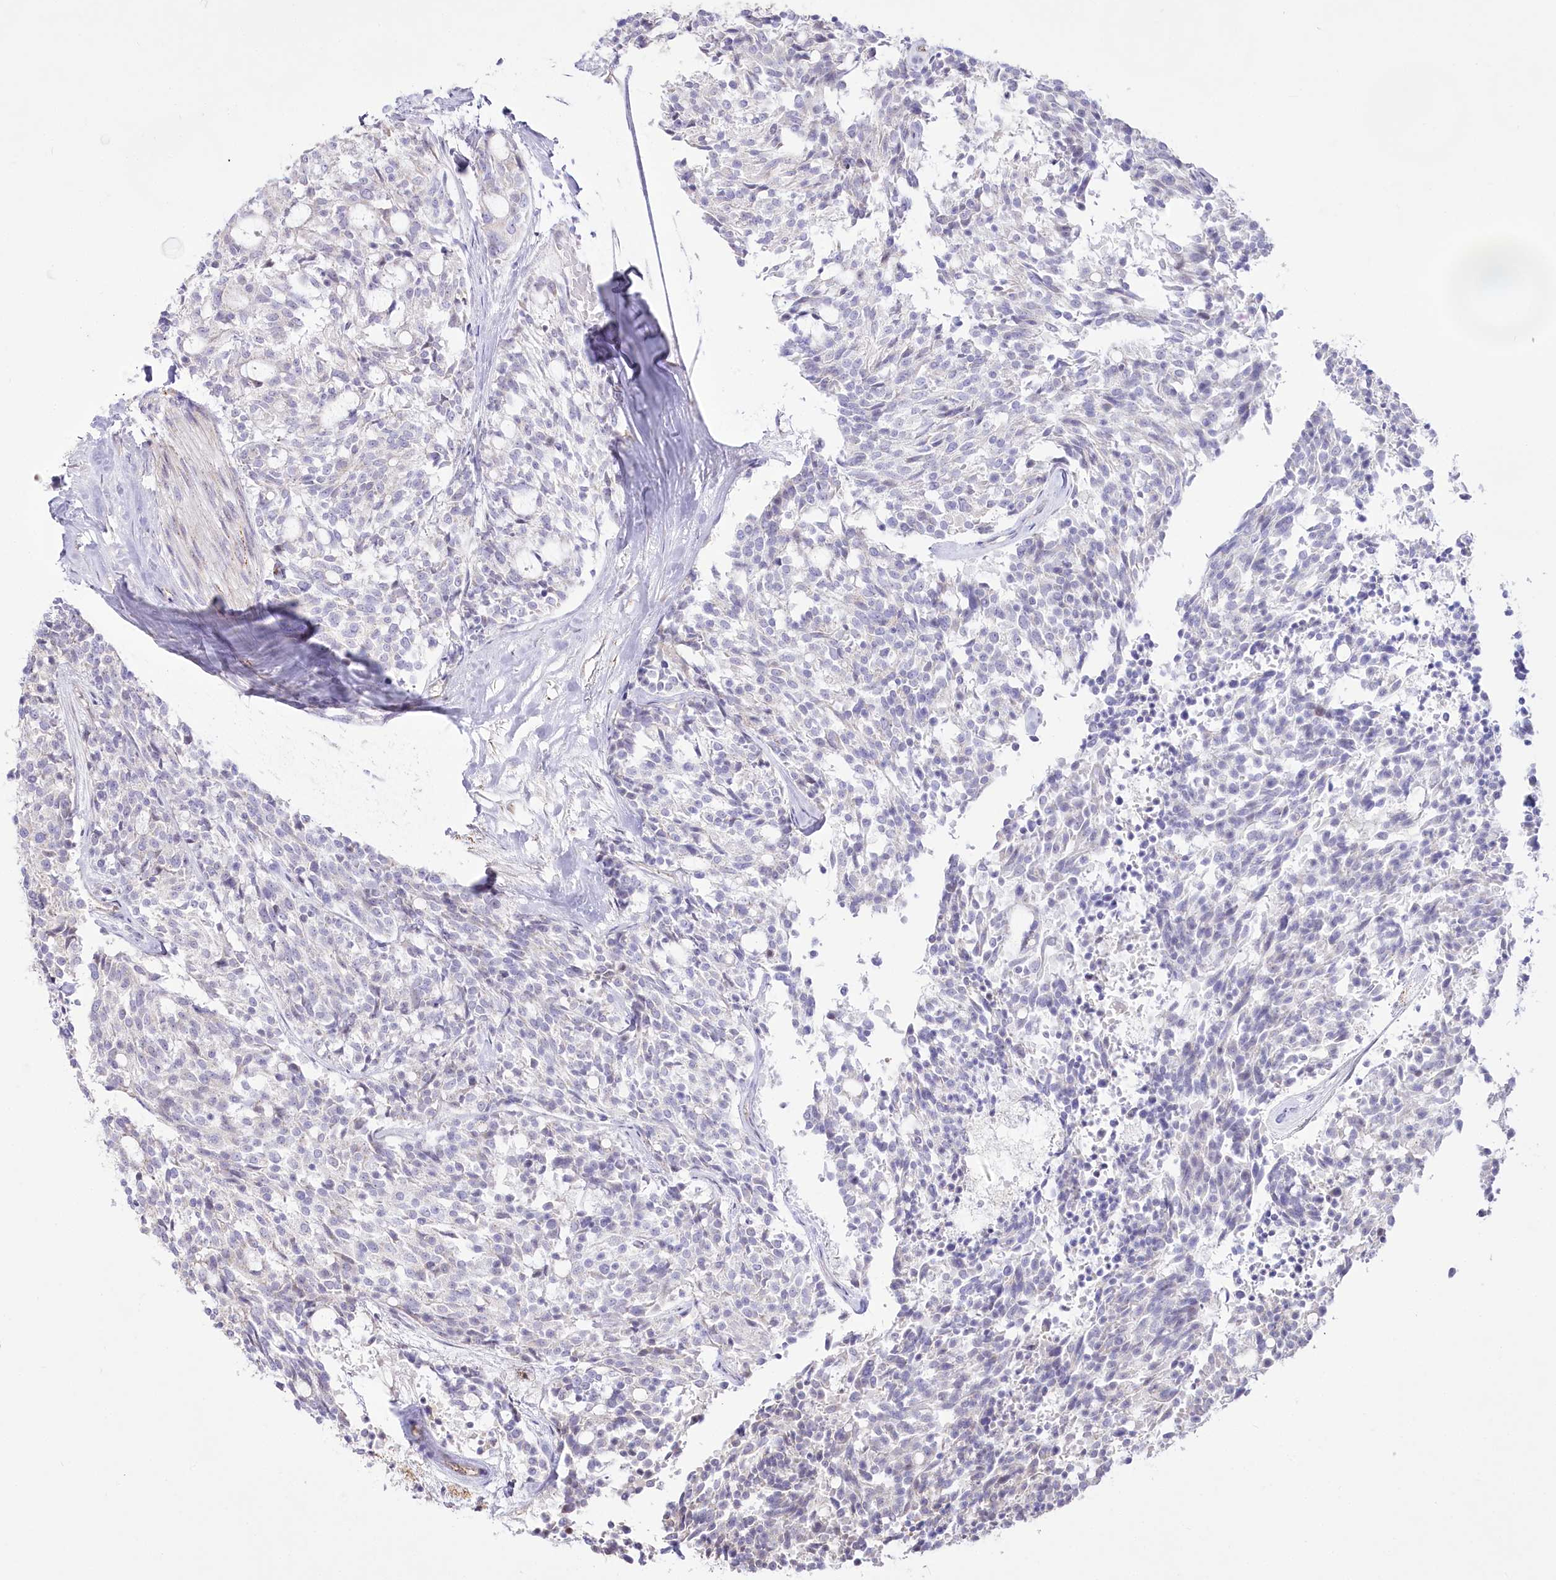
{"staining": {"intensity": "negative", "quantity": "none", "location": "none"}, "tissue": "carcinoid", "cell_type": "Tumor cells", "image_type": "cancer", "snomed": [{"axis": "morphology", "description": "Carcinoid, malignant, NOS"}, {"axis": "topography", "description": "Pancreas"}], "caption": "Tumor cells are negative for brown protein staining in carcinoid.", "gene": "CEP164", "patient": {"sex": "female", "age": 54}}